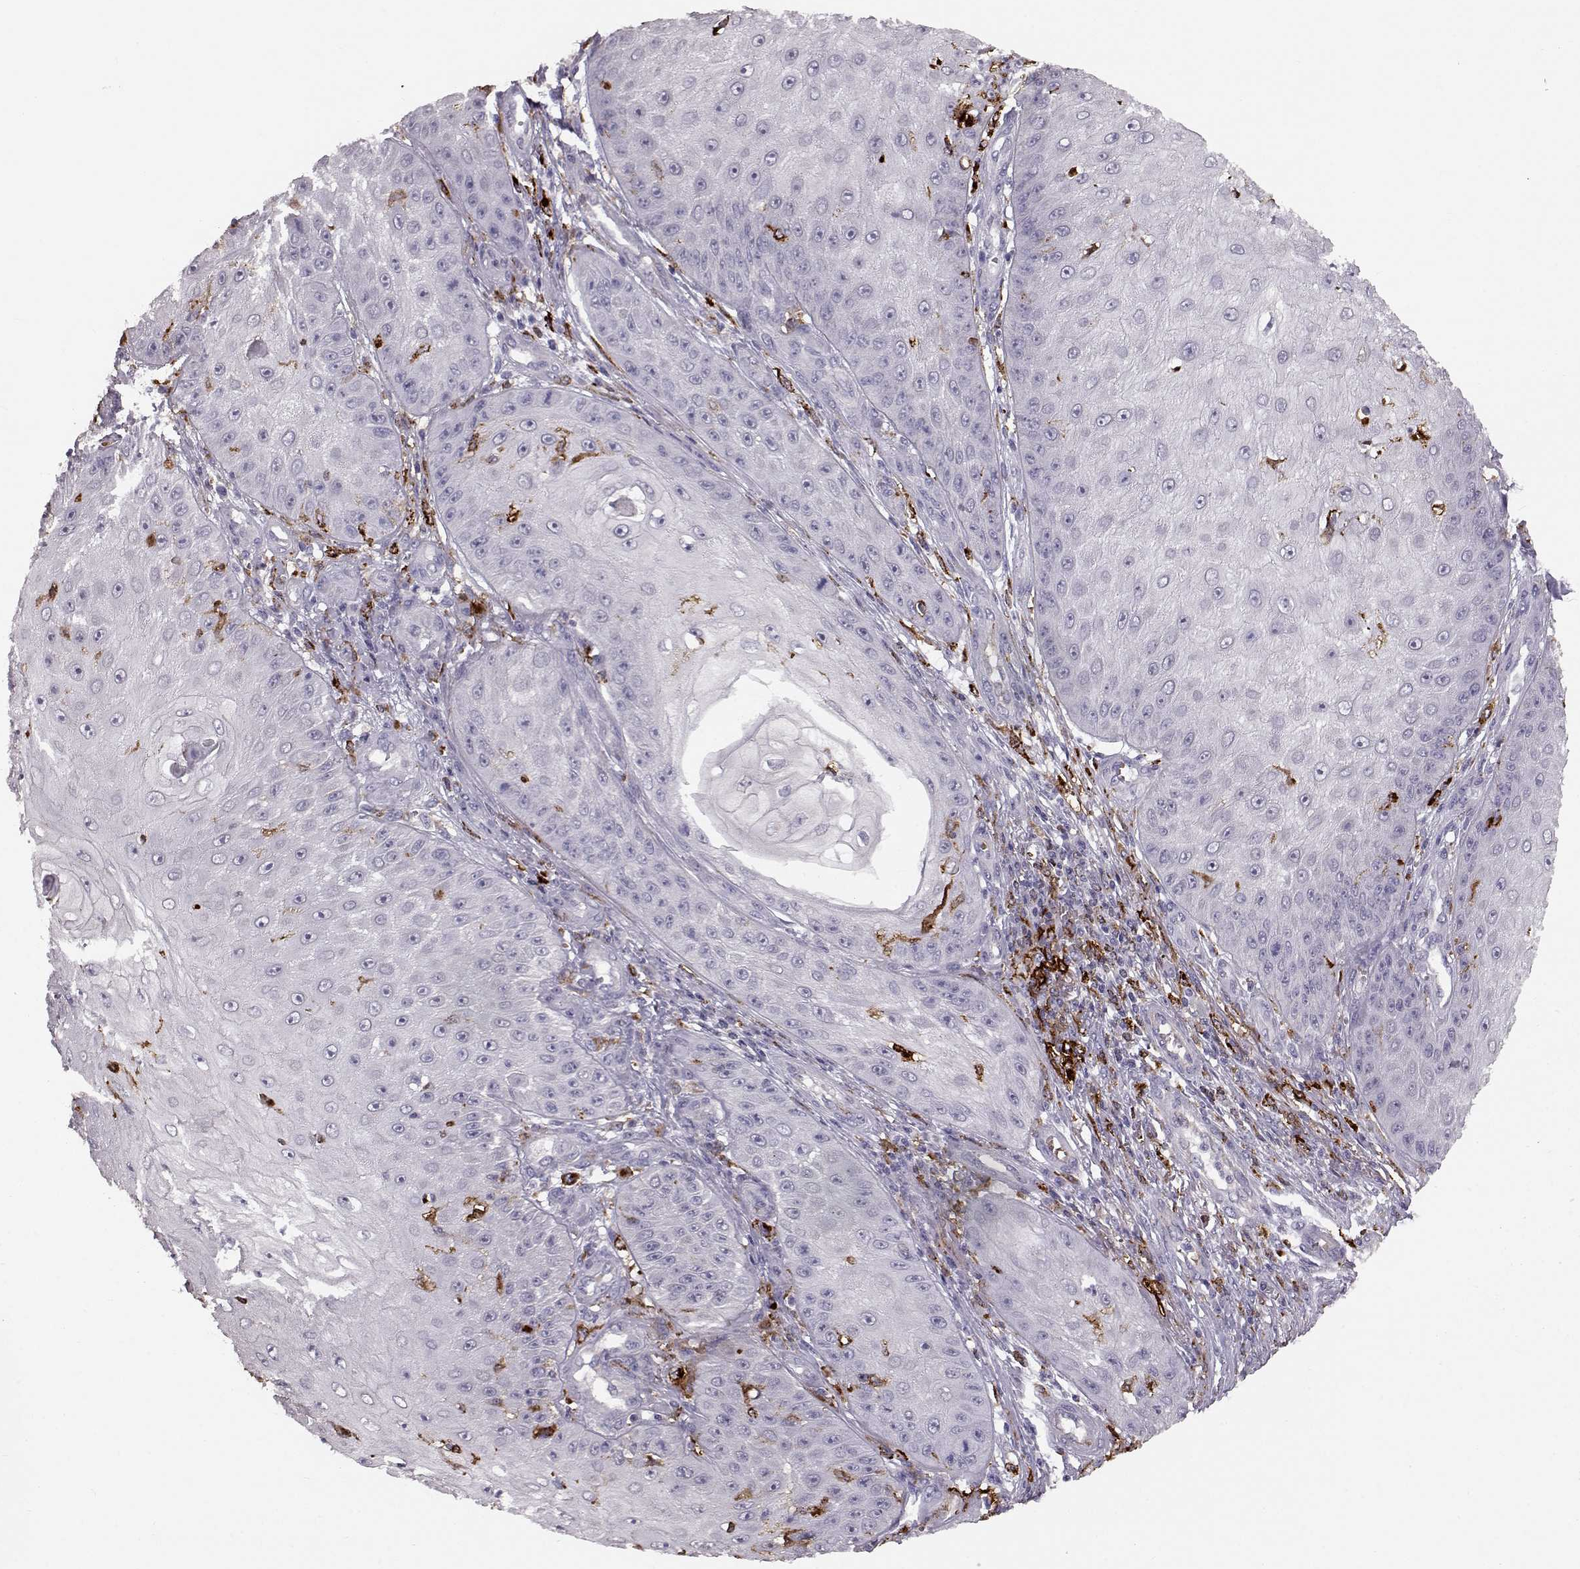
{"staining": {"intensity": "negative", "quantity": "none", "location": "none"}, "tissue": "skin cancer", "cell_type": "Tumor cells", "image_type": "cancer", "snomed": [{"axis": "morphology", "description": "Squamous cell carcinoma, NOS"}, {"axis": "topography", "description": "Skin"}], "caption": "Immunohistochemical staining of human skin cancer reveals no significant expression in tumor cells. The staining was performed using DAB to visualize the protein expression in brown, while the nuclei were stained in blue with hematoxylin (Magnification: 20x).", "gene": "CCNF", "patient": {"sex": "male", "age": 70}}